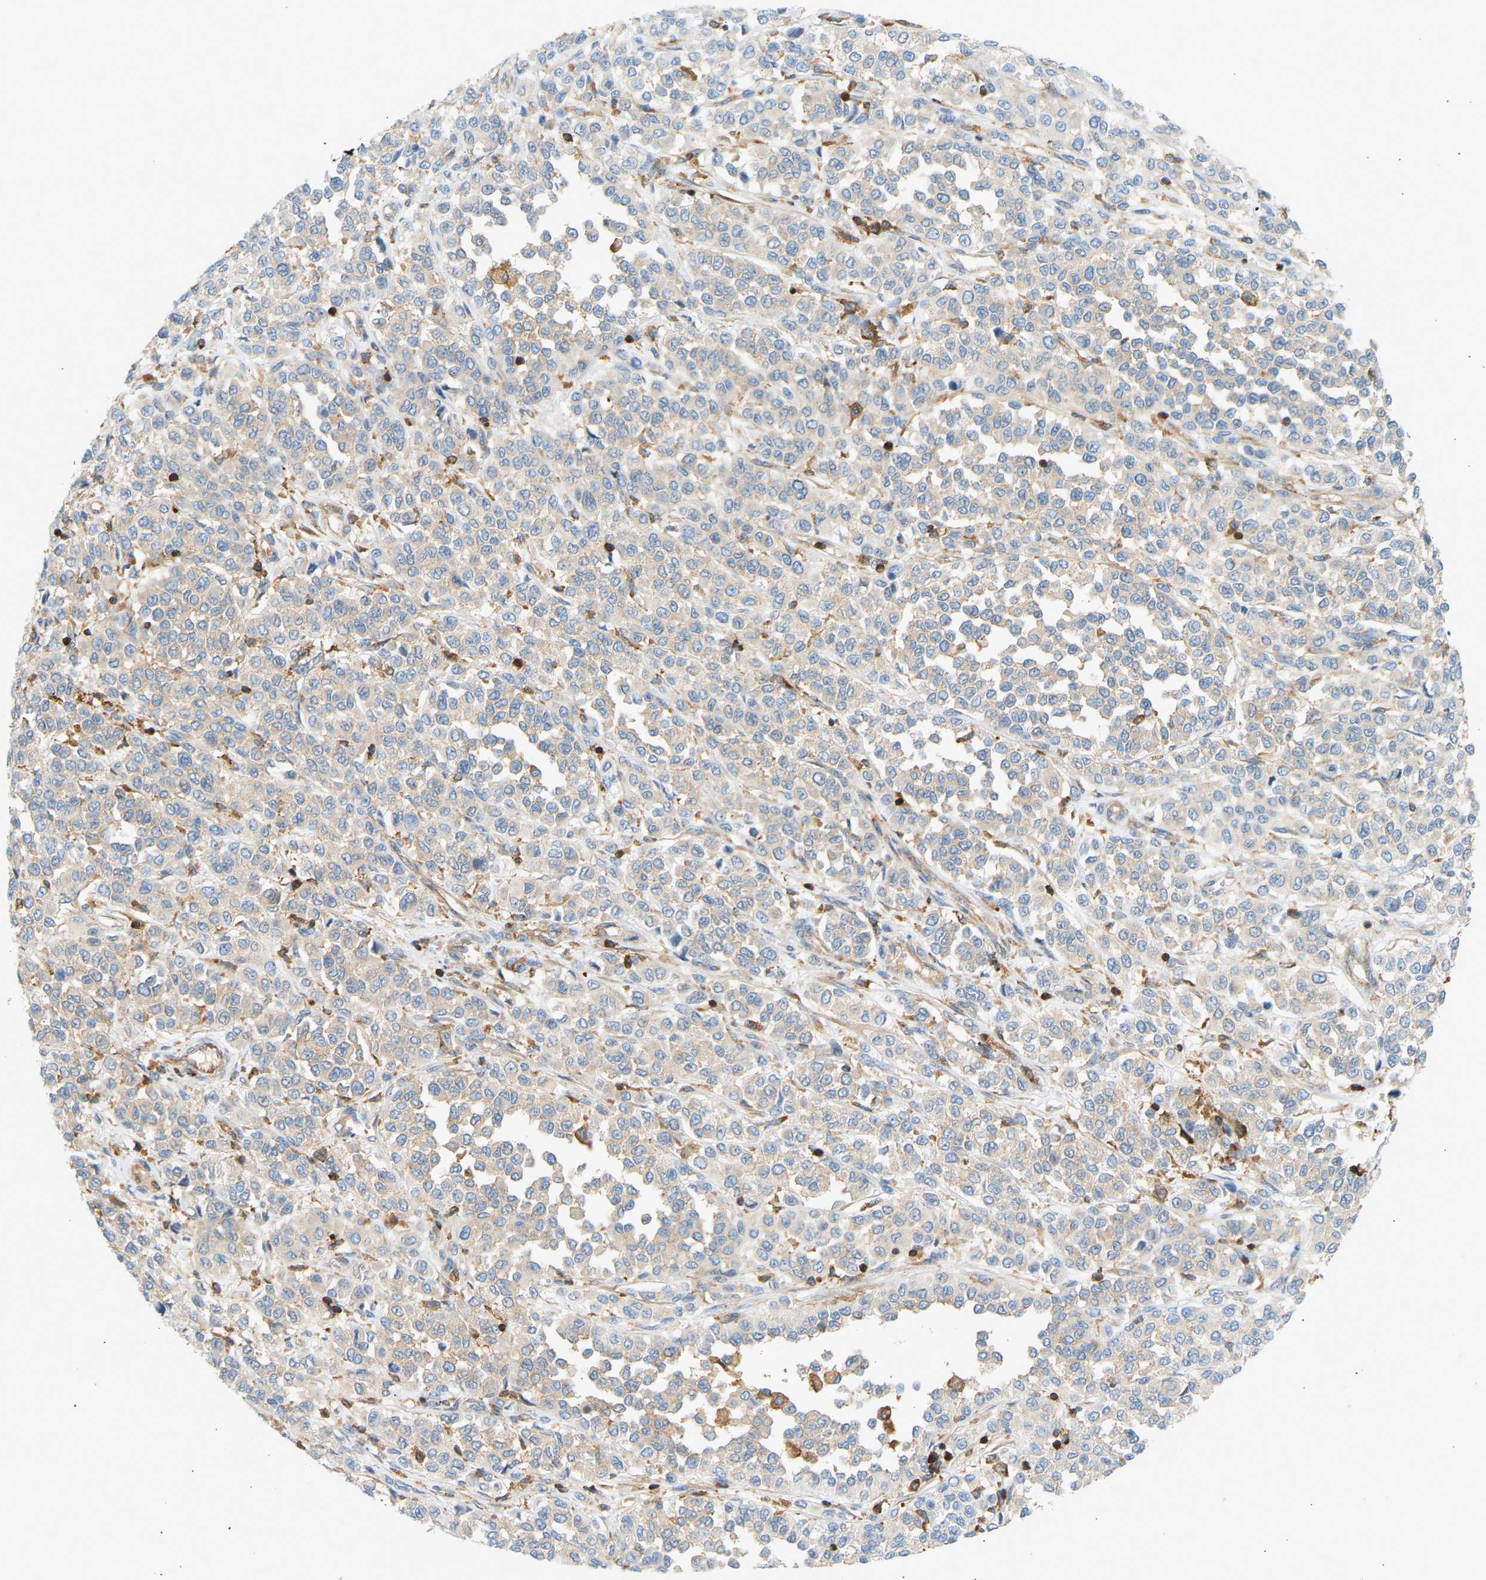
{"staining": {"intensity": "negative", "quantity": "none", "location": "none"}, "tissue": "melanoma", "cell_type": "Tumor cells", "image_type": "cancer", "snomed": [{"axis": "morphology", "description": "Malignant melanoma, Metastatic site"}, {"axis": "topography", "description": "Pancreas"}], "caption": "This is an immunohistochemistry photomicrograph of human melanoma. There is no expression in tumor cells.", "gene": "FNBP1", "patient": {"sex": "female", "age": 30}}